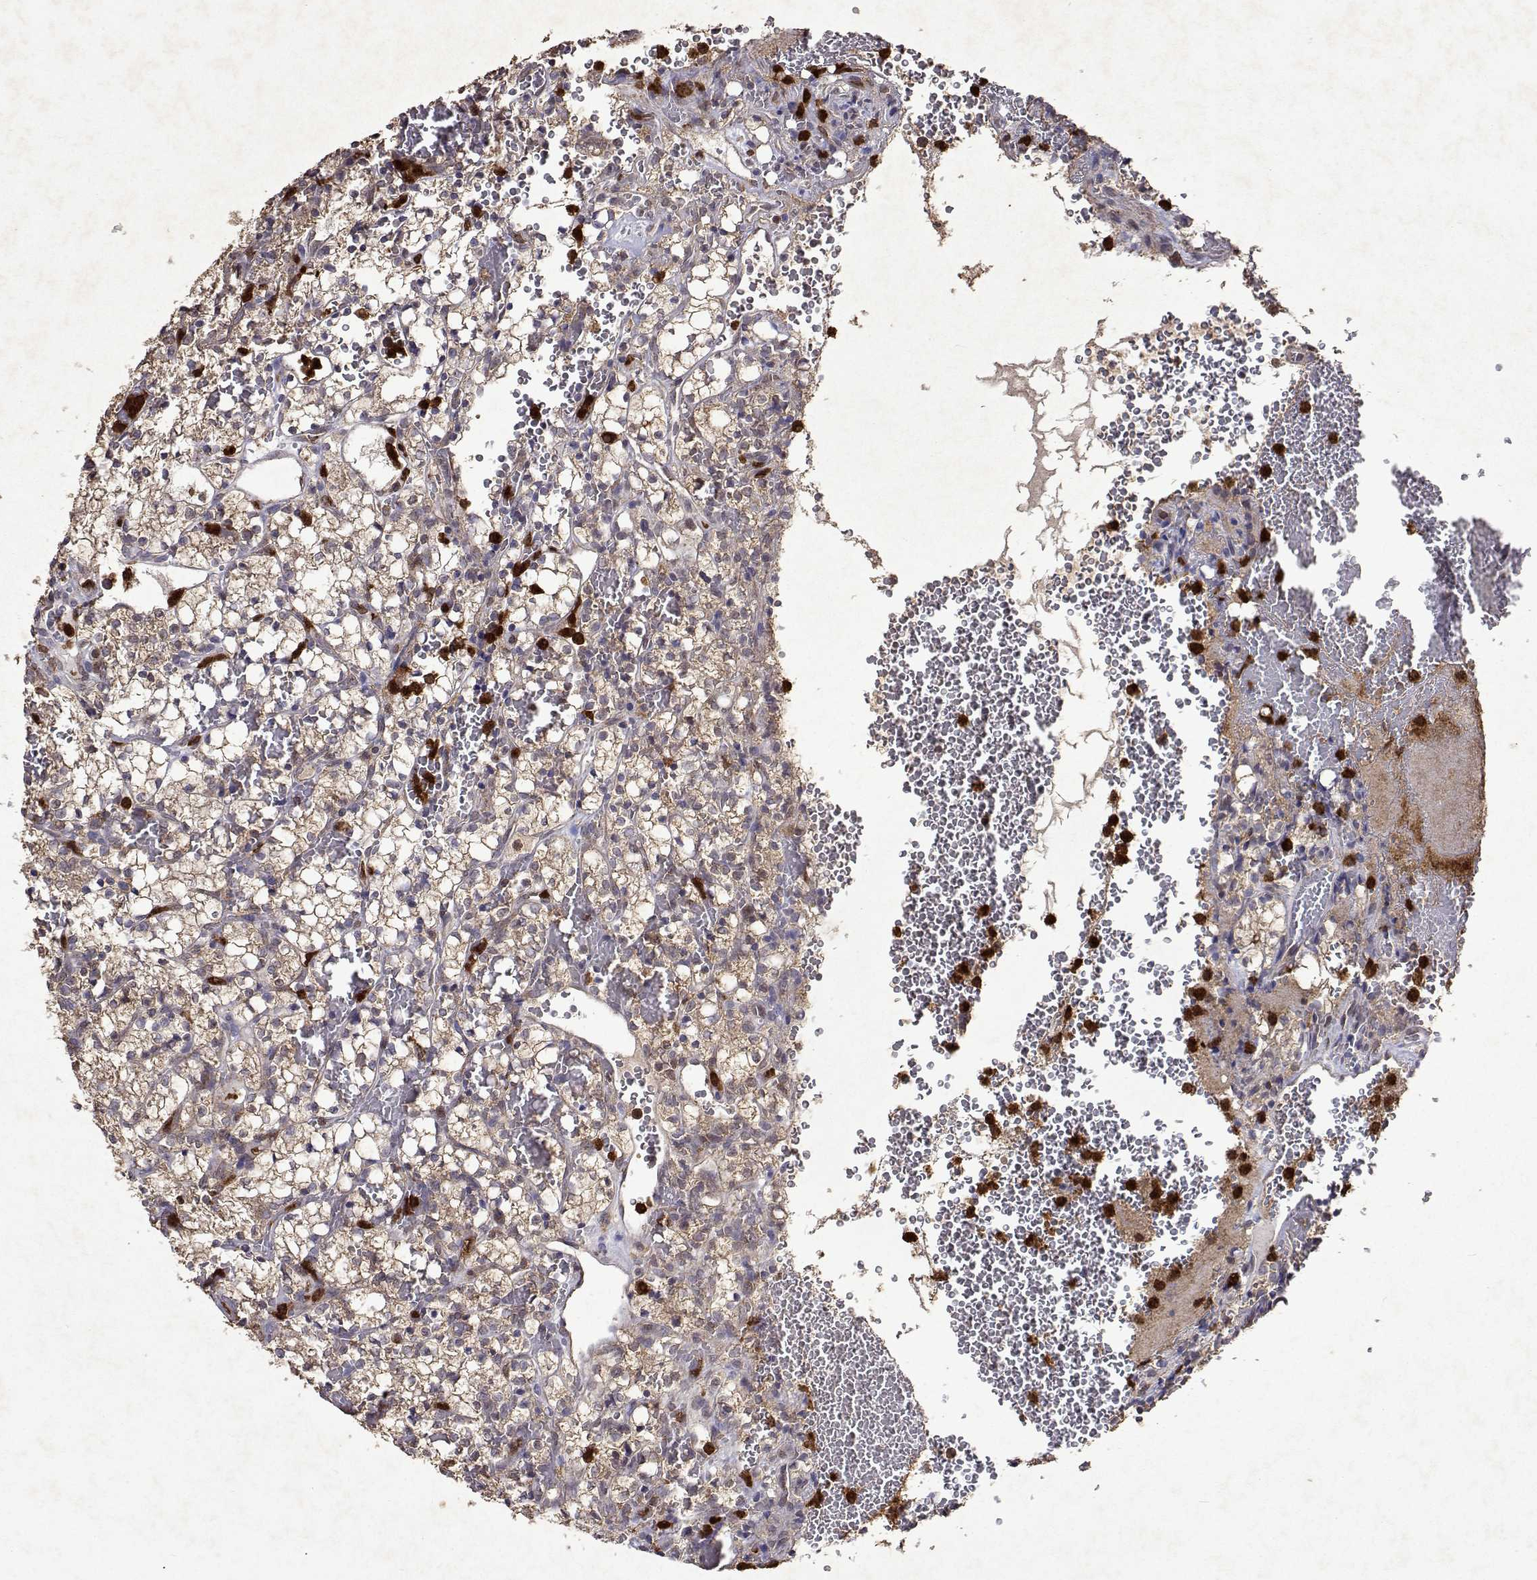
{"staining": {"intensity": "negative", "quantity": "none", "location": "none"}, "tissue": "renal cancer", "cell_type": "Tumor cells", "image_type": "cancer", "snomed": [{"axis": "morphology", "description": "Adenocarcinoma, NOS"}, {"axis": "topography", "description": "Kidney"}], "caption": "Renal cancer stained for a protein using immunohistochemistry (IHC) shows no expression tumor cells.", "gene": "APAF1", "patient": {"sex": "female", "age": 69}}